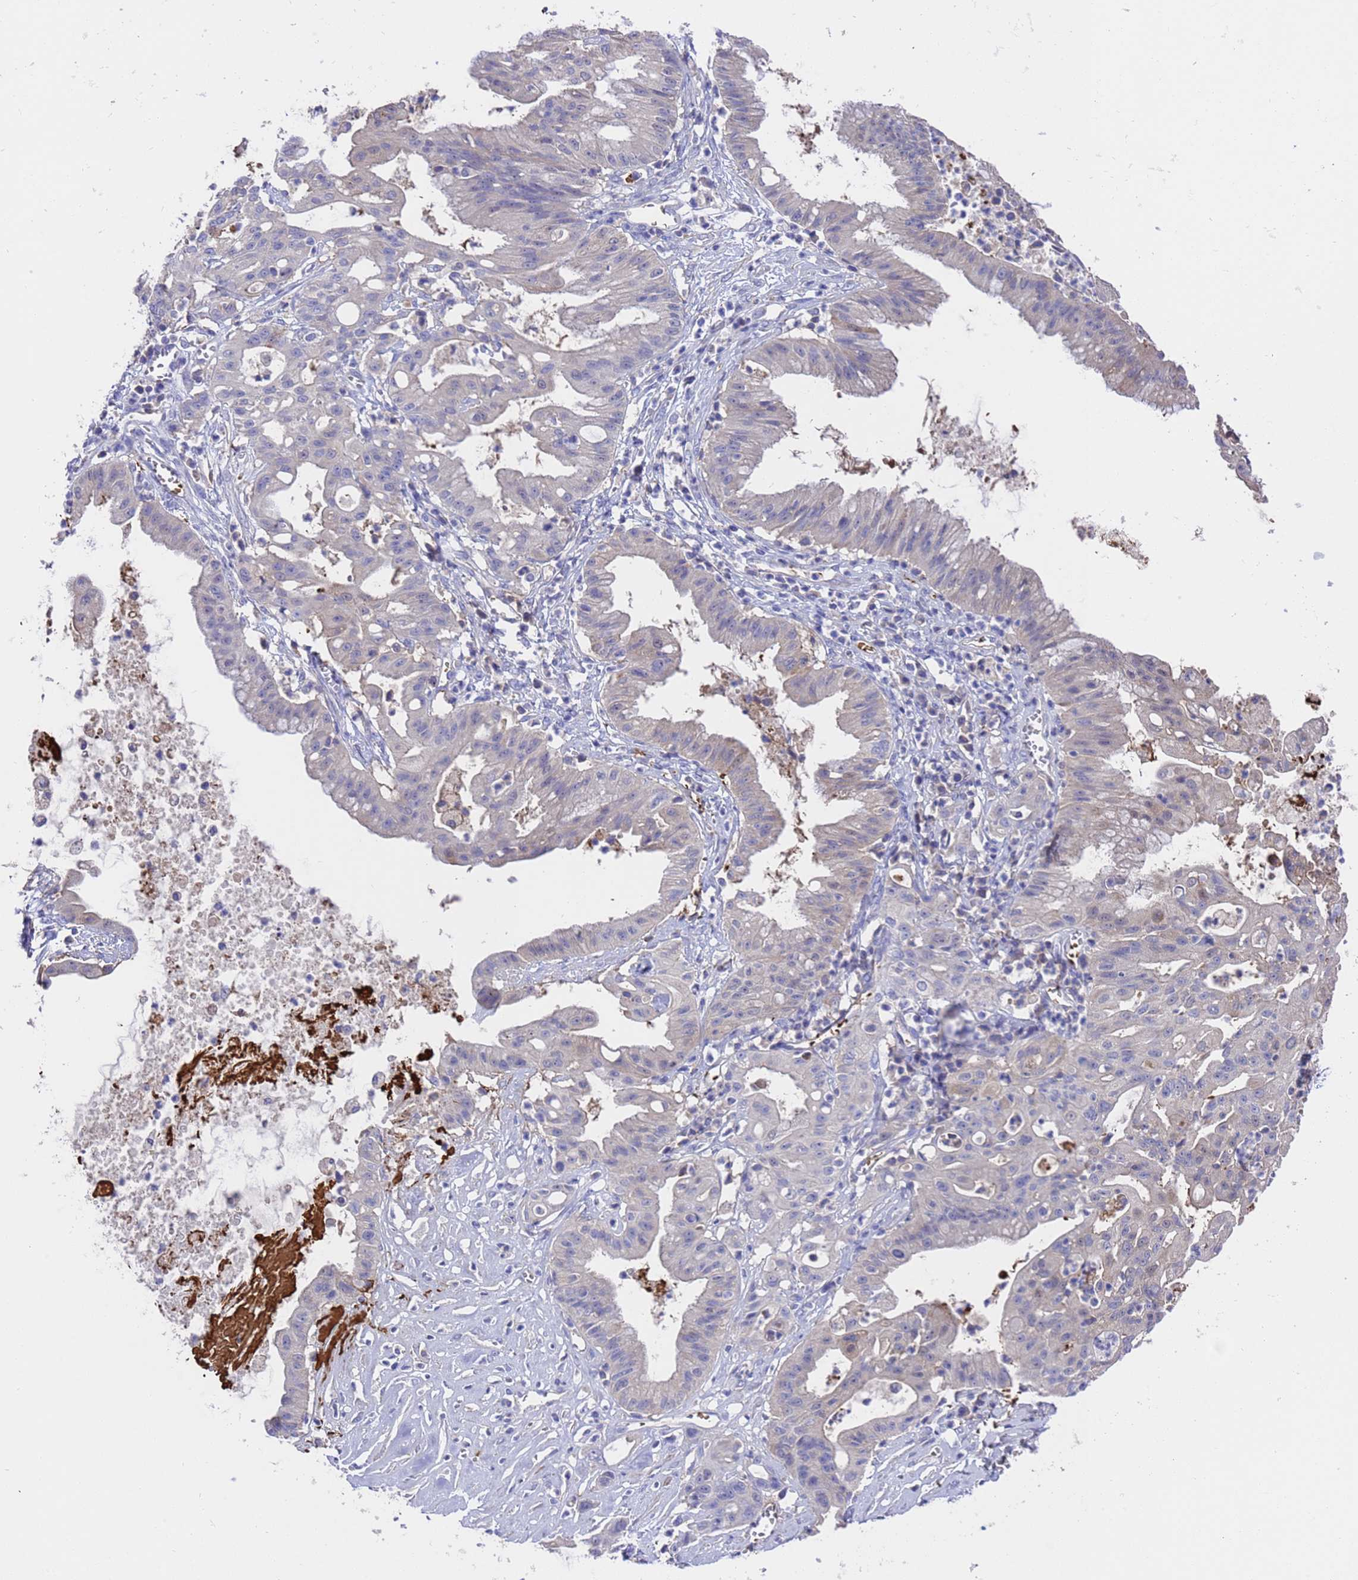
{"staining": {"intensity": "negative", "quantity": "none", "location": "none"}, "tissue": "ovarian cancer", "cell_type": "Tumor cells", "image_type": "cancer", "snomed": [{"axis": "morphology", "description": "Cystadenocarcinoma, mucinous, NOS"}, {"axis": "topography", "description": "Ovary"}], "caption": "Image shows no protein positivity in tumor cells of mucinous cystadenocarcinoma (ovarian) tissue.", "gene": "ELP6", "patient": {"sex": "female", "age": 70}}